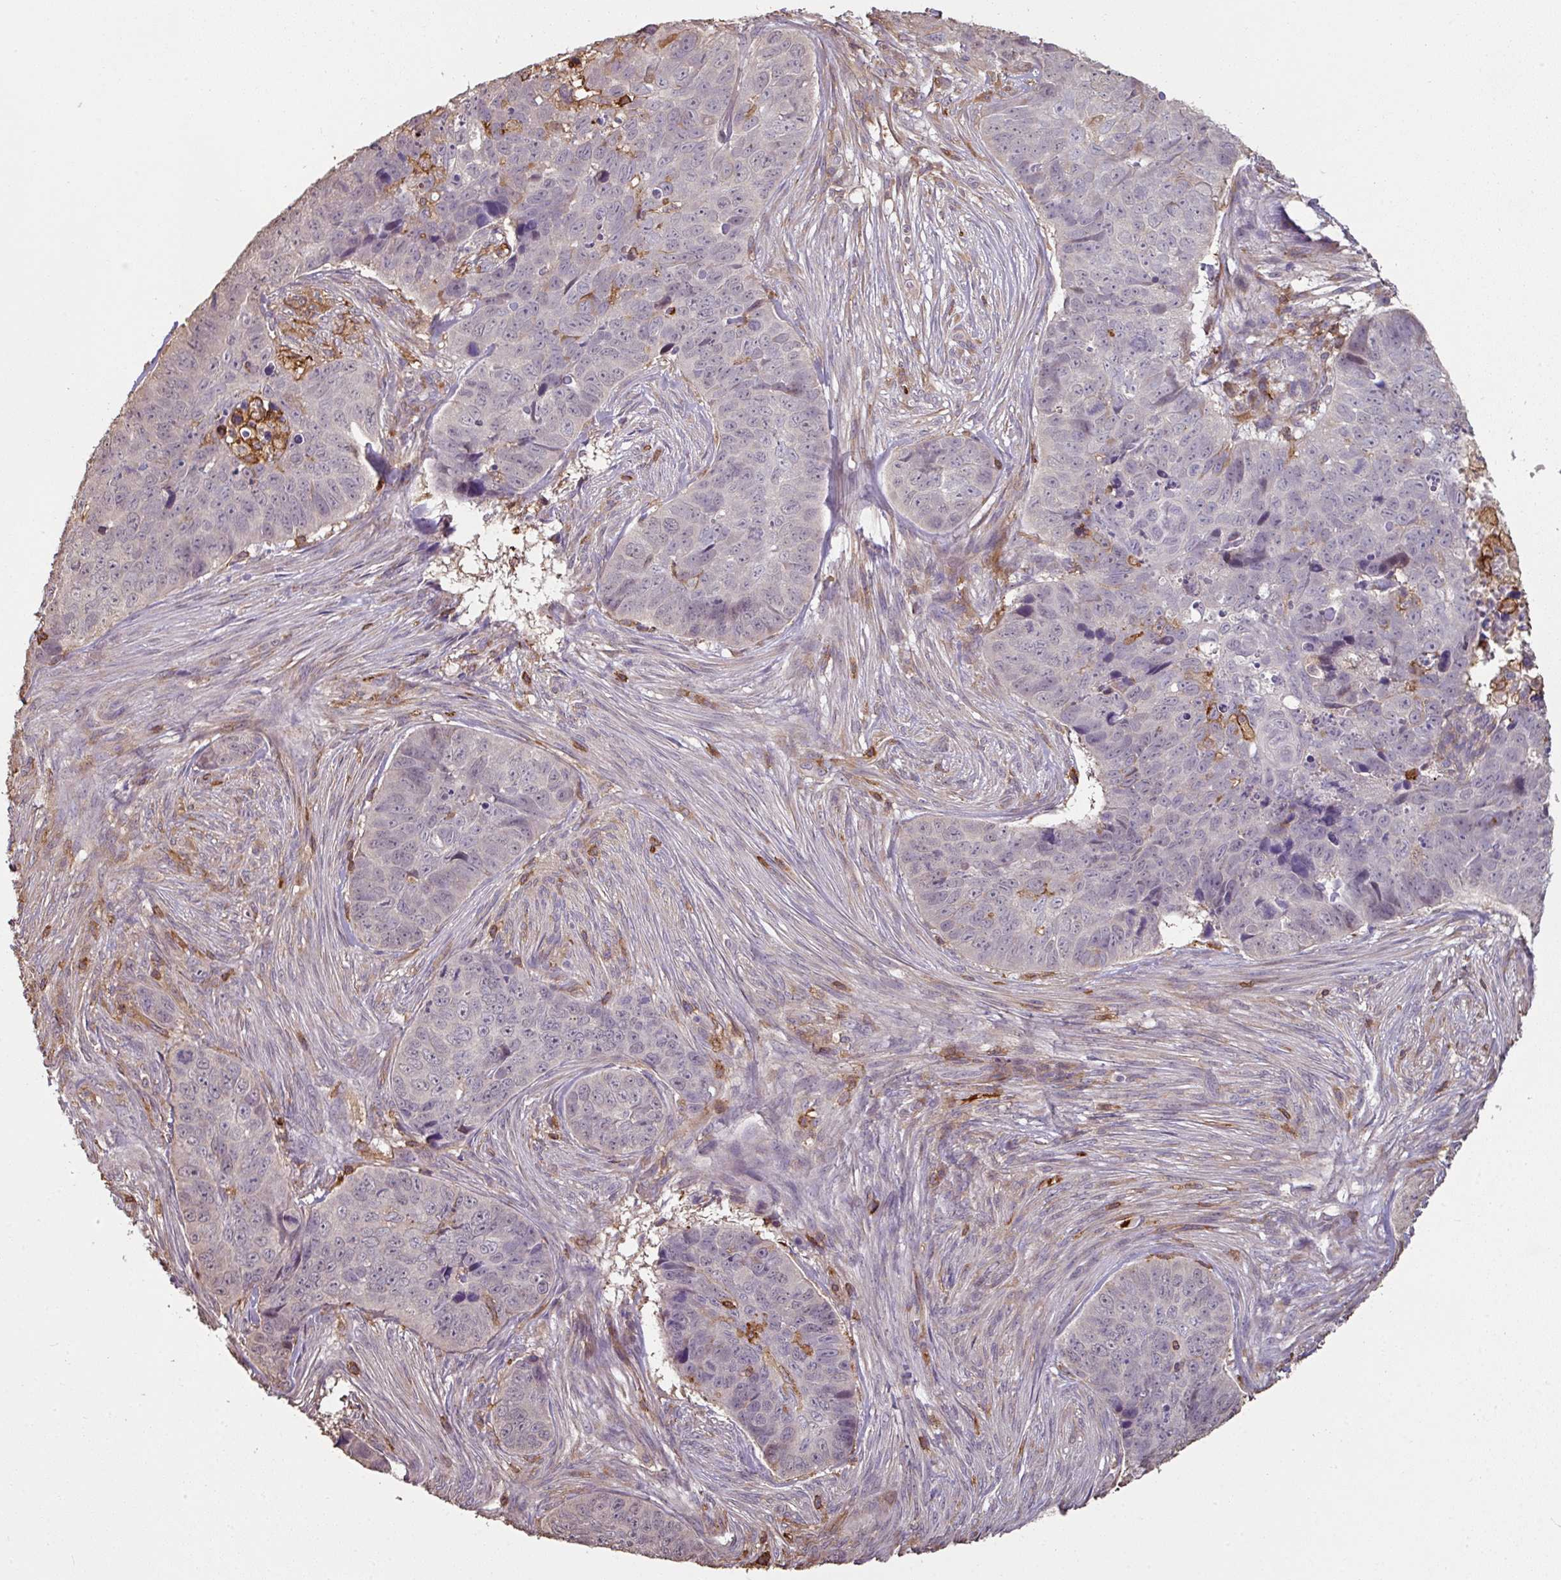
{"staining": {"intensity": "negative", "quantity": "none", "location": "none"}, "tissue": "skin cancer", "cell_type": "Tumor cells", "image_type": "cancer", "snomed": [{"axis": "morphology", "description": "Basal cell carcinoma"}, {"axis": "topography", "description": "Skin"}], "caption": "Tumor cells show no significant staining in skin cancer (basal cell carcinoma).", "gene": "OLFML2B", "patient": {"sex": "female", "age": 82}}